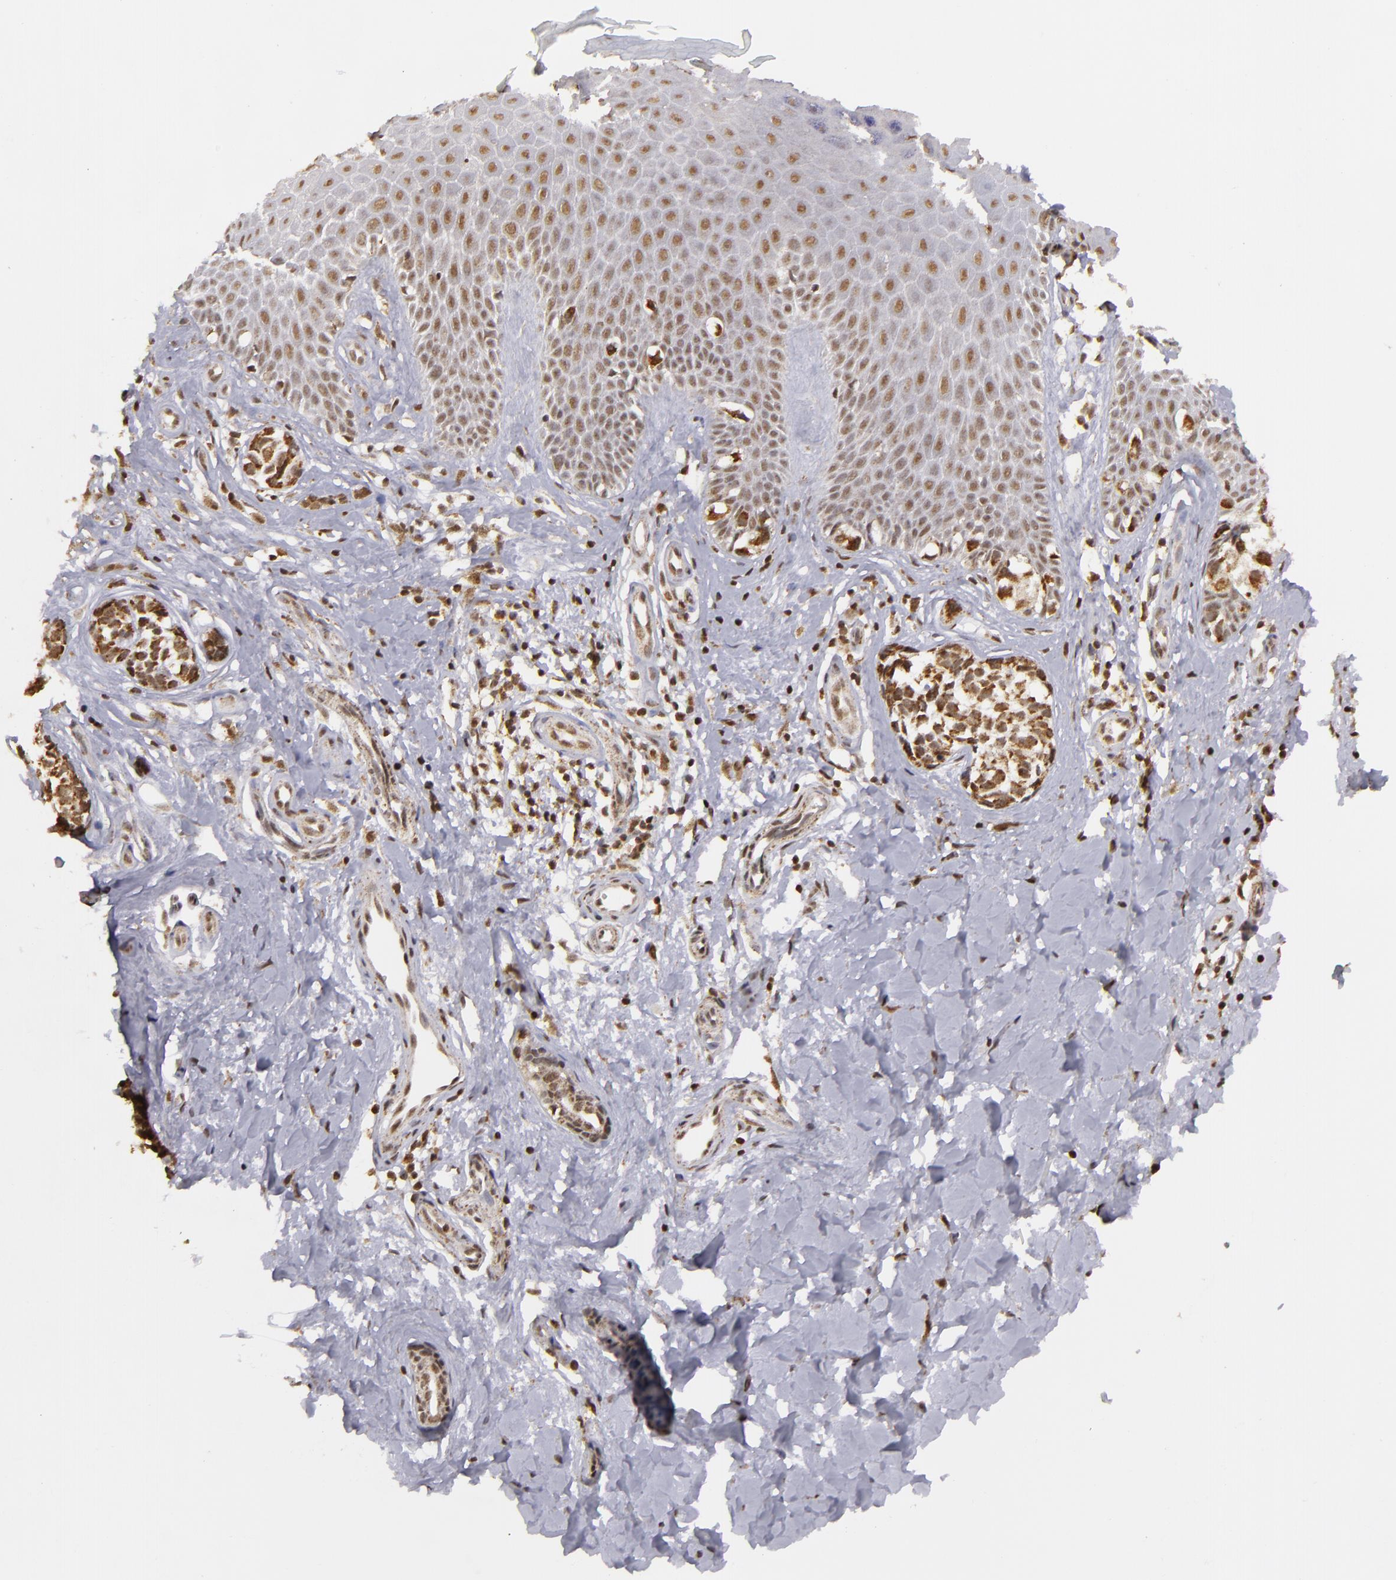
{"staining": {"intensity": "moderate", "quantity": ">75%", "location": "cytoplasmic/membranous"}, "tissue": "melanoma", "cell_type": "Tumor cells", "image_type": "cancer", "snomed": [{"axis": "morphology", "description": "Malignant melanoma, NOS"}, {"axis": "topography", "description": "Skin"}], "caption": "Moderate cytoplasmic/membranous positivity for a protein is seen in approximately >75% of tumor cells of malignant melanoma using immunohistochemistry.", "gene": "MXD1", "patient": {"sex": "male", "age": 79}}